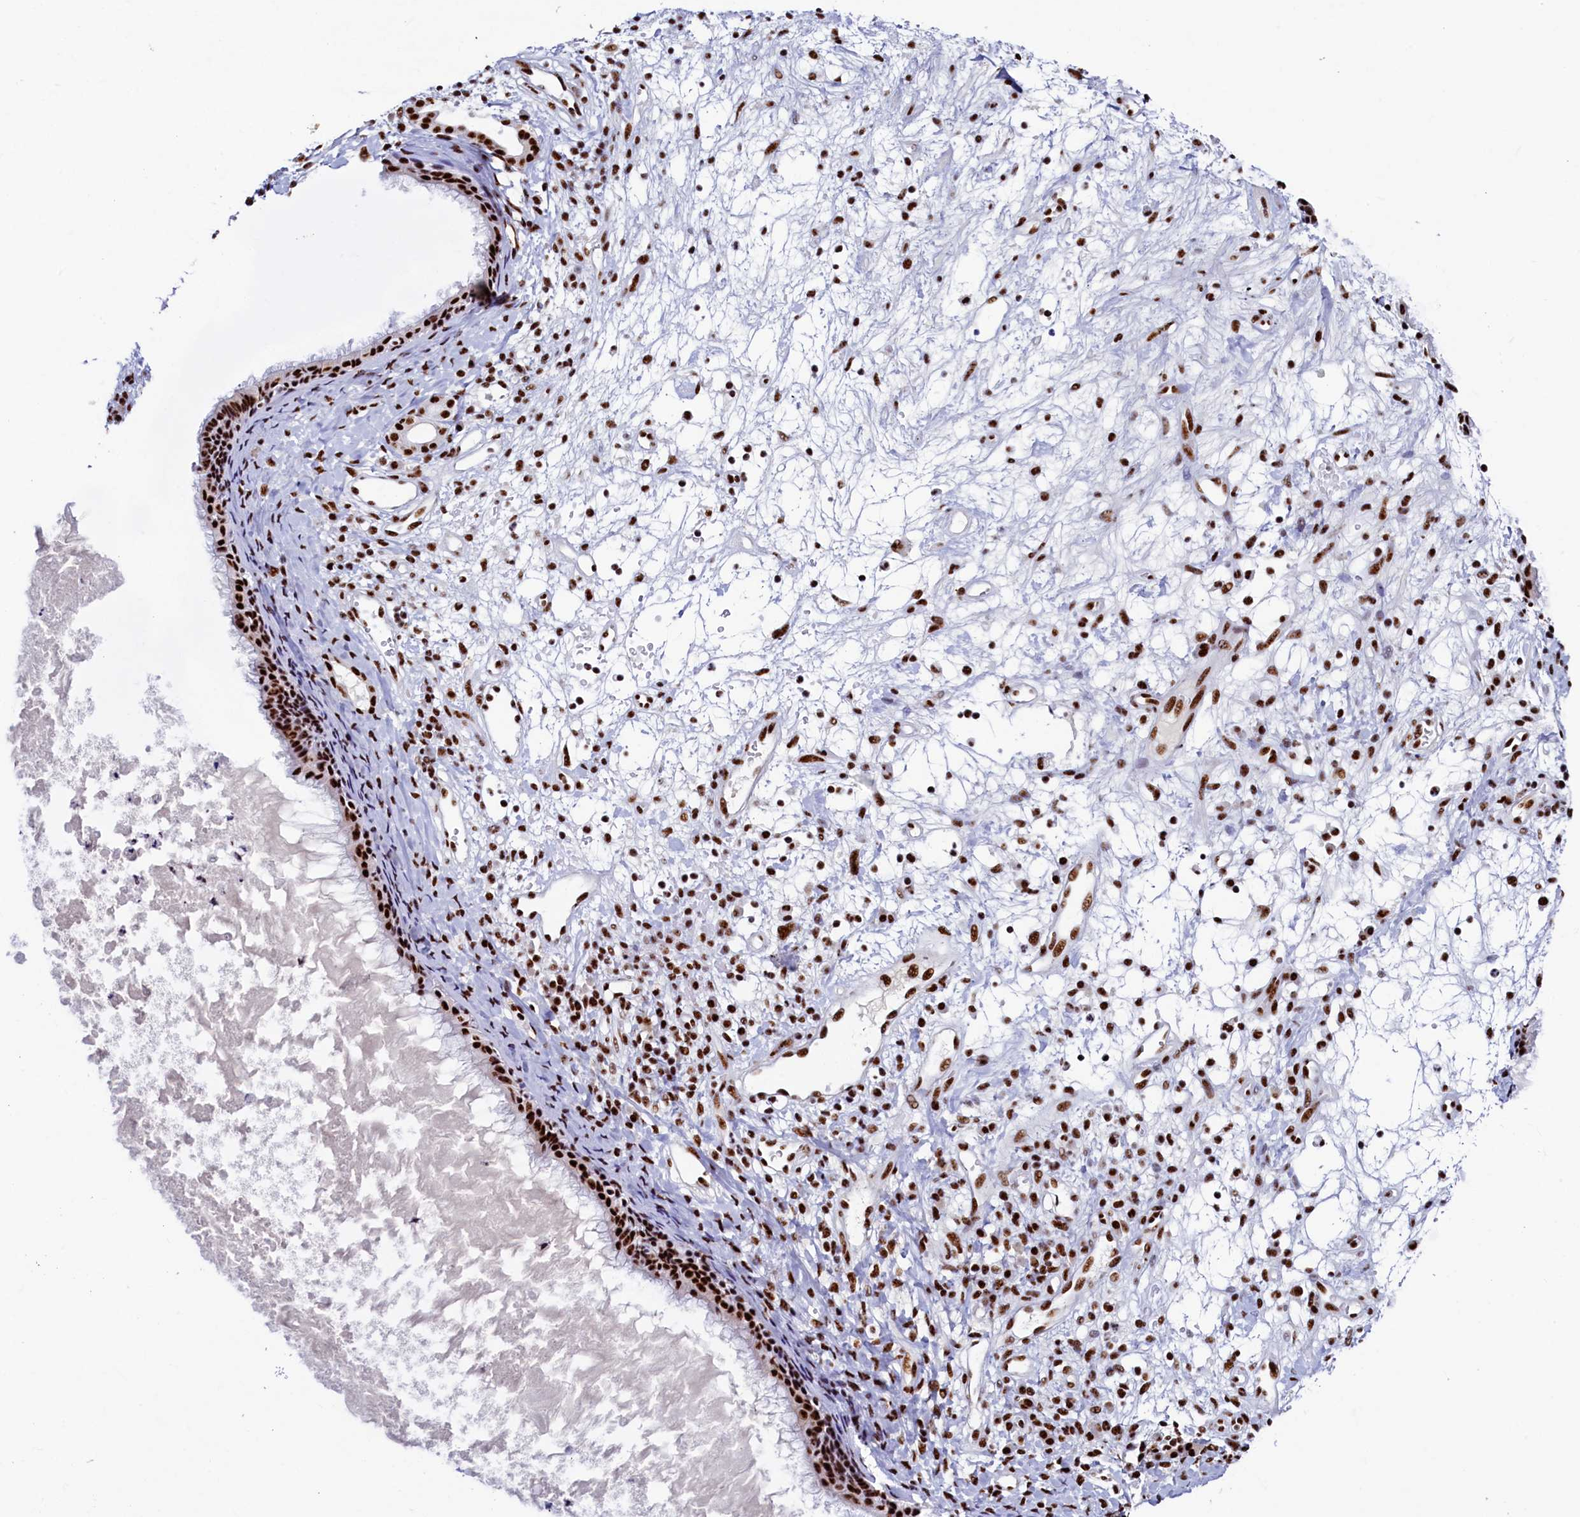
{"staining": {"intensity": "strong", "quantity": ">75%", "location": "nuclear"}, "tissue": "nasopharynx", "cell_type": "Respiratory epithelial cells", "image_type": "normal", "snomed": [{"axis": "morphology", "description": "Normal tissue, NOS"}, {"axis": "topography", "description": "Nasopharynx"}], "caption": "Strong nuclear staining for a protein is appreciated in approximately >75% of respiratory epithelial cells of benign nasopharynx using immunohistochemistry.", "gene": "SRRM2", "patient": {"sex": "male", "age": 22}}